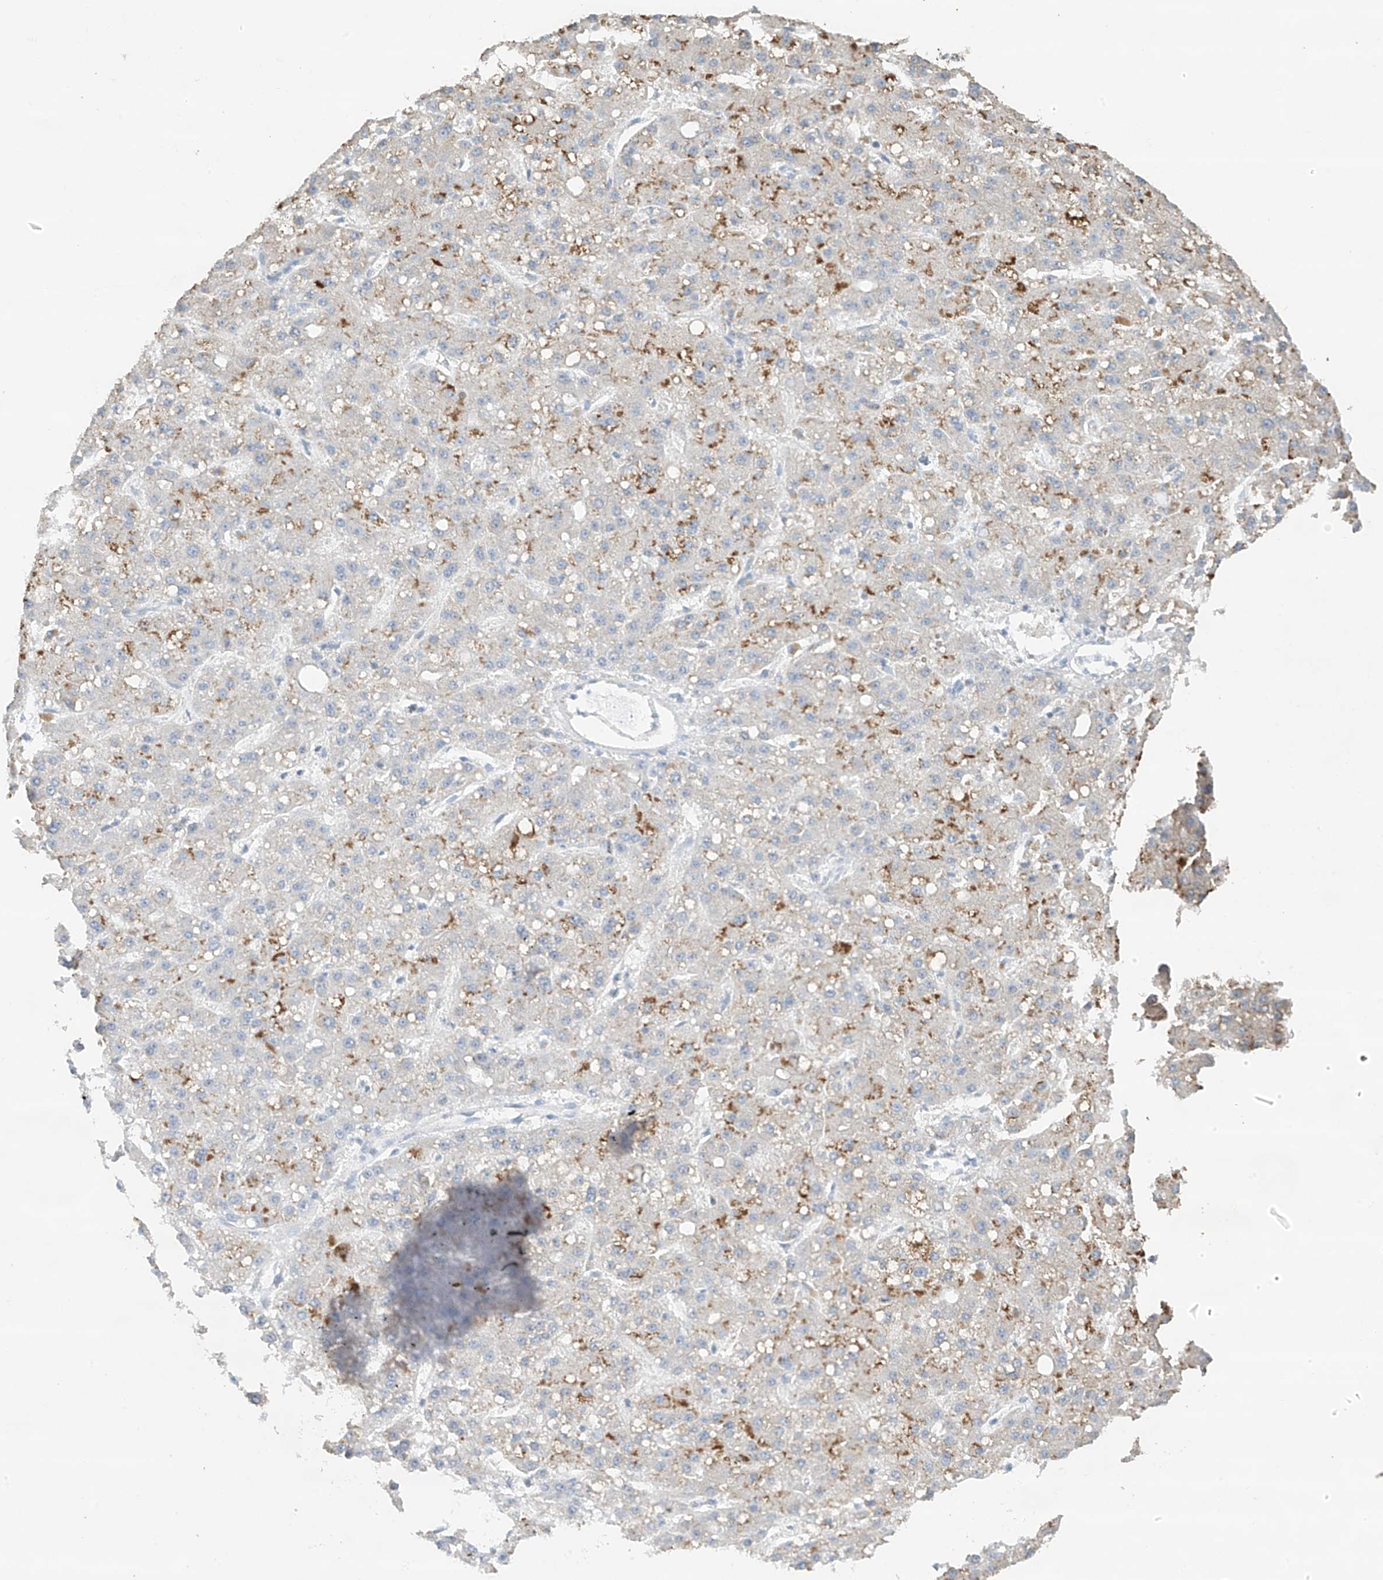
{"staining": {"intensity": "negative", "quantity": "none", "location": "none"}, "tissue": "liver cancer", "cell_type": "Tumor cells", "image_type": "cancer", "snomed": [{"axis": "morphology", "description": "Carcinoma, Hepatocellular, NOS"}, {"axis": "topography", "description": "Liver"}], "caption": "A high-resolution histopathology image shows IHC staining of liver cancer (hepatocellular carcinoma), which displays no significant staining in tumor cells.", "gene": "CAPN13", "patient": {"sex": "male", "age": 67}}